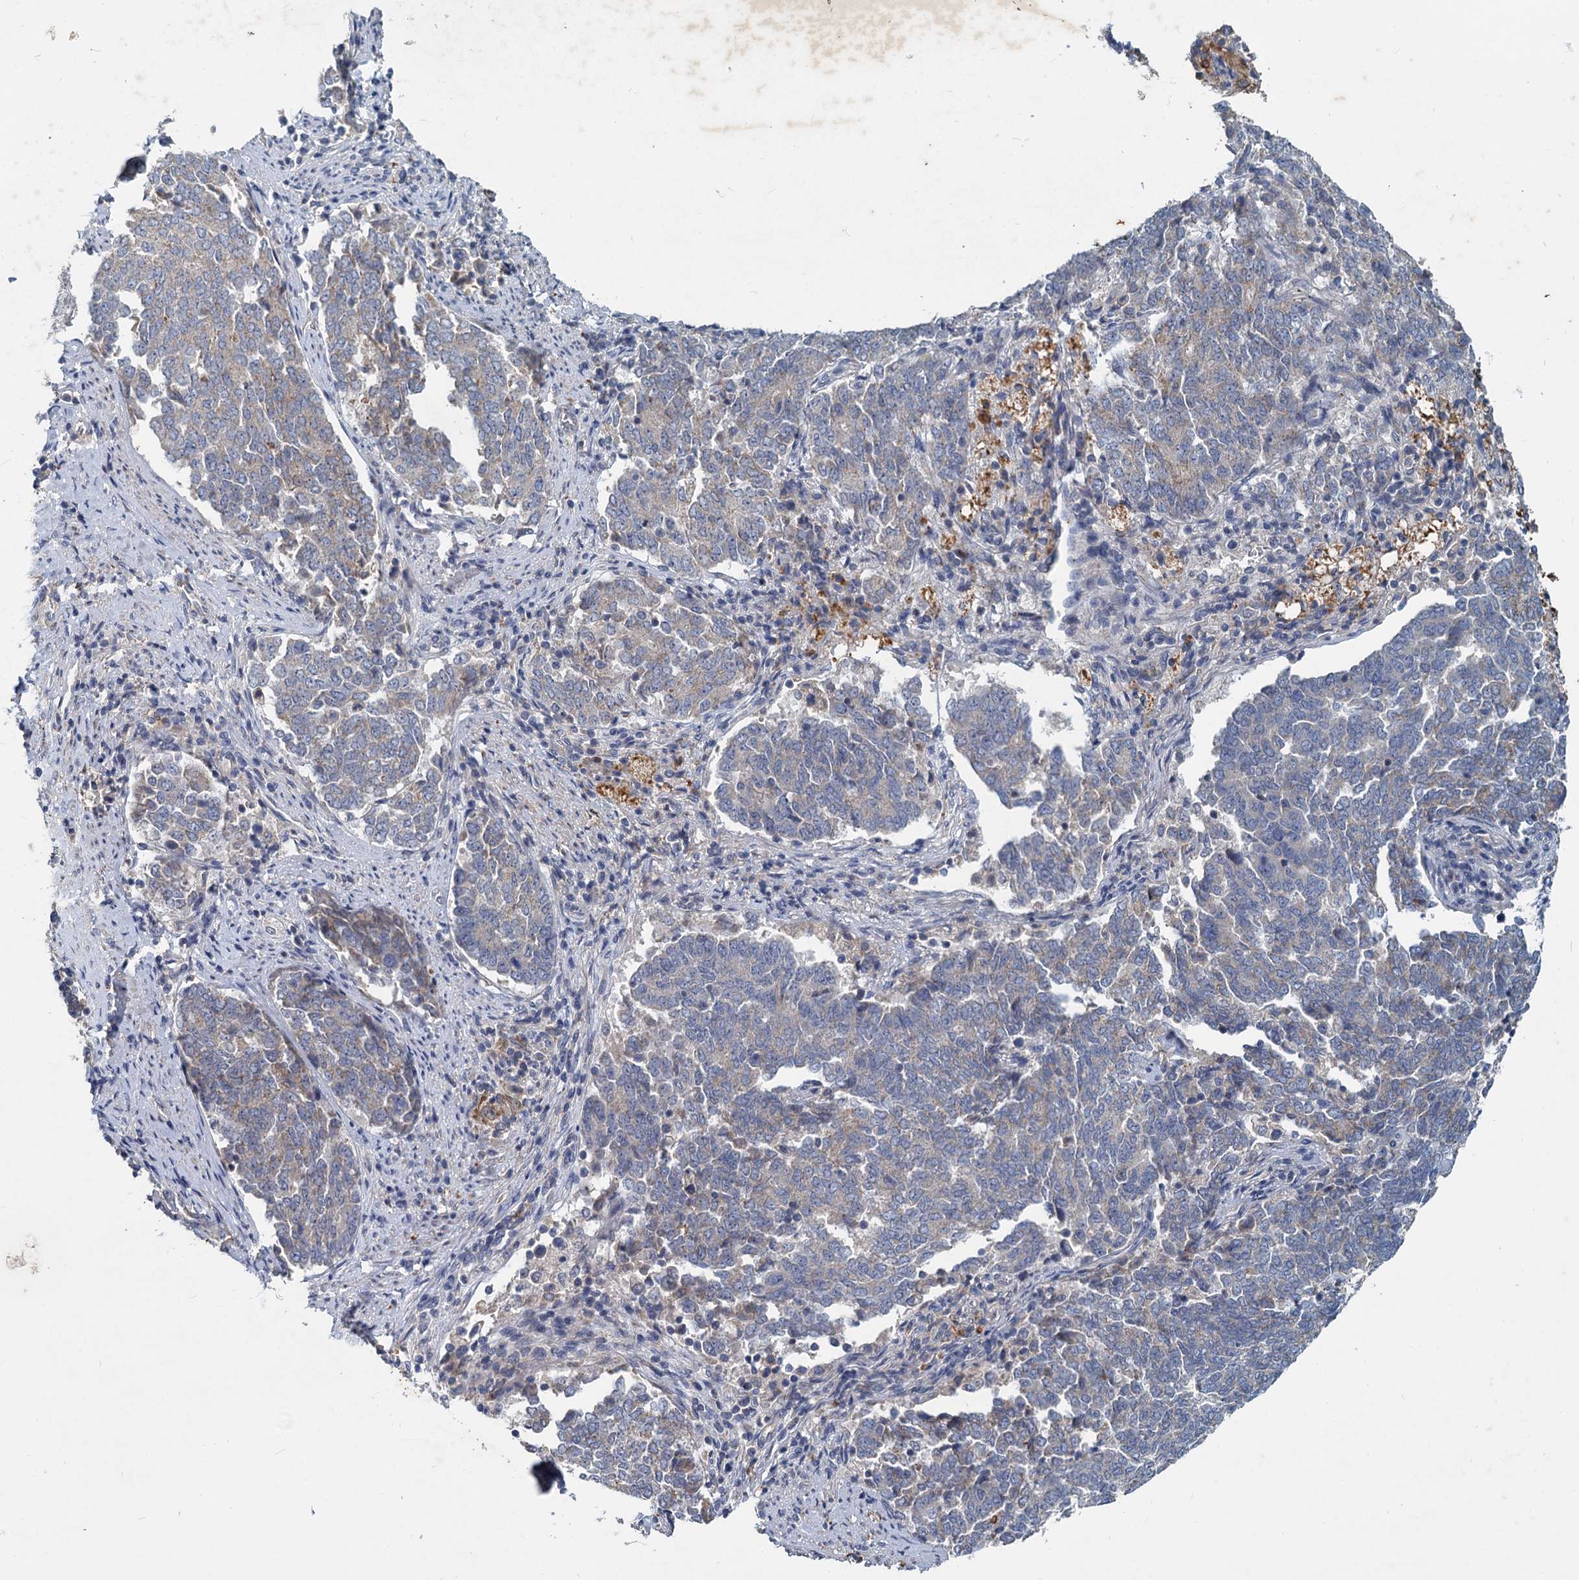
{"staining": {"intensity": "weak", "quantity": "<25%", "location": "cytoplasmic/membranous"}, "tissue": "endometrial cancer", "cell_type": "Tumor cells", "image_type": "cancer", "snomed": [{"axis": "morphology", "description": "Adenocarcinoma, NOS"}, {"axis": "topography", "description": "Endometrium"}], "caption": "There is no significant staining in tumor cells of adenocarcinoma (endometrial).", "gene": "SLC2A7", "patient": {"sex": "female", "age": 80}}